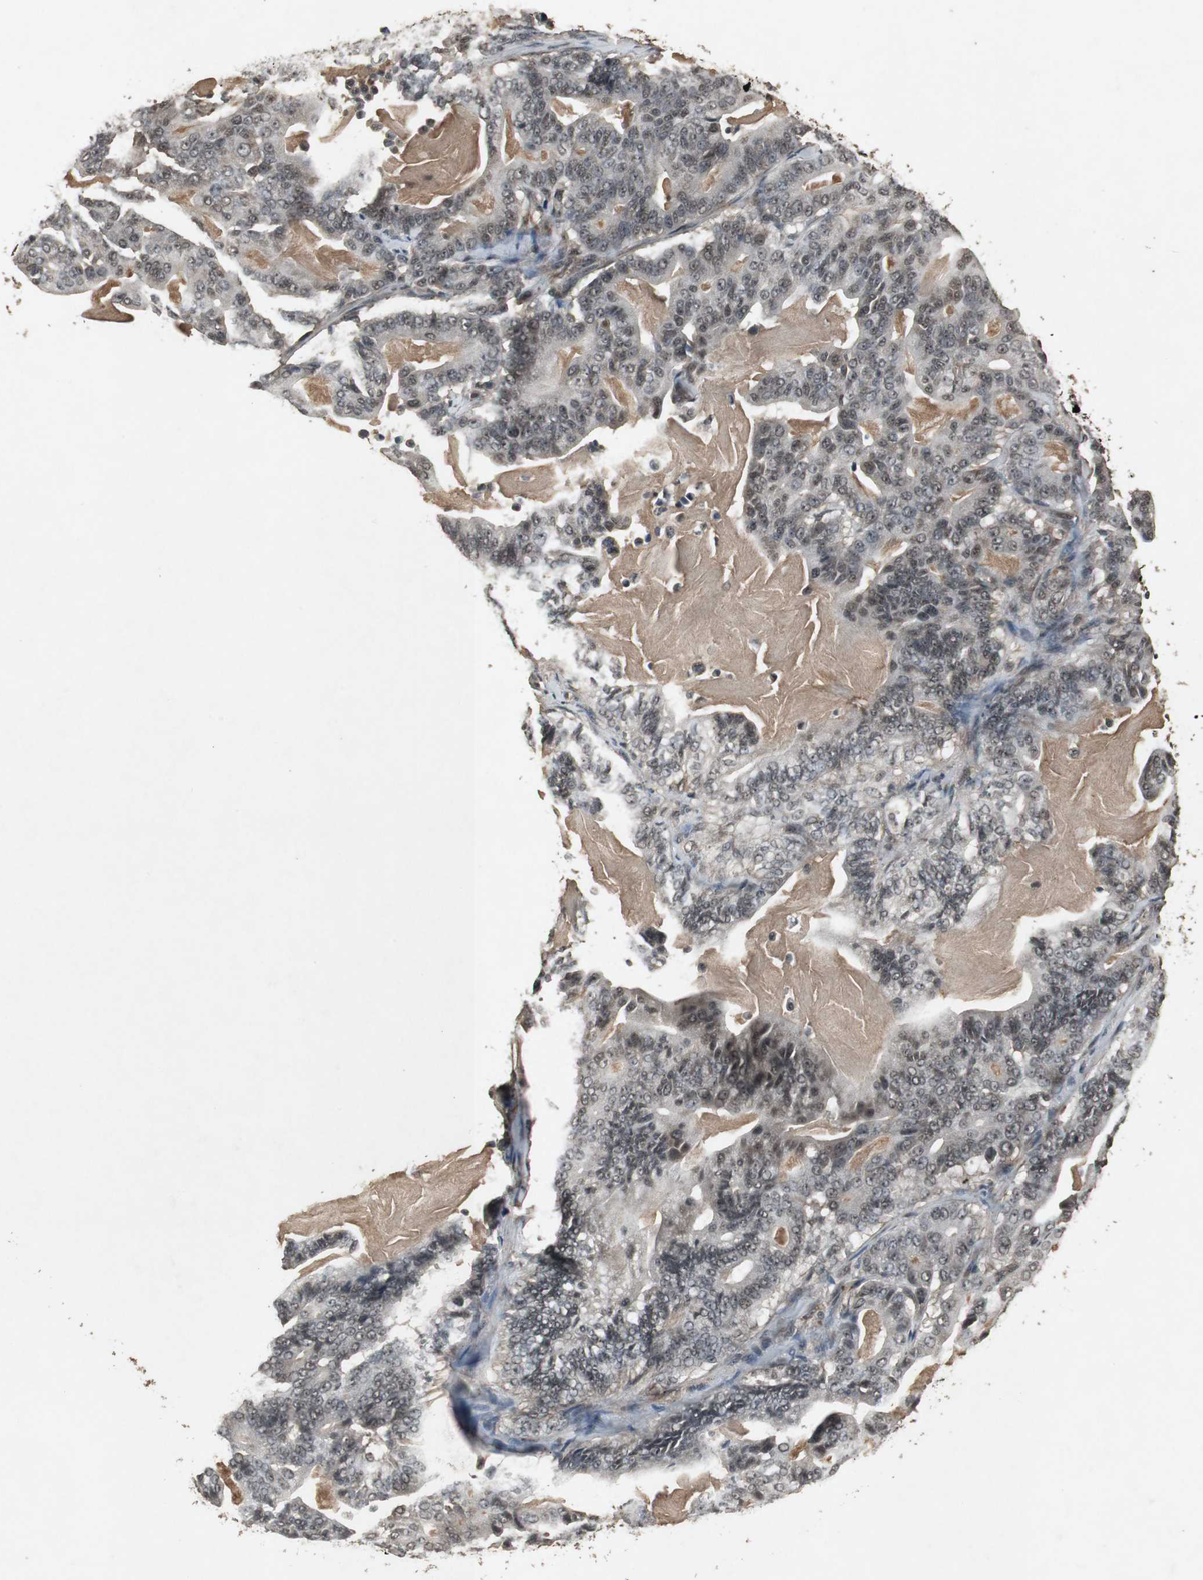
{"staining": {"intensity": "moderate", "quantity": ">75%", "location": "cytoplasmic/membranous,nuclear"}, "tissue": "pancreatic cancer", "cell_type": "Tumor cells", "image_type": "cancer", "snomed": [{"axis": "morphology", "description": "Adenocarcinoma, NOS"}, {"axis": "topography", "description": "Pancreas"}], "caption": "This image shows immunohistochemistry (IHC) staining of pancreatic cancer, with medium moderate cytoplasmic/membranous and nuclear positivity in approximately >75% of tumor cells.", "gene": "EMX1", "patient": {"sex": "male", "age": 63}}